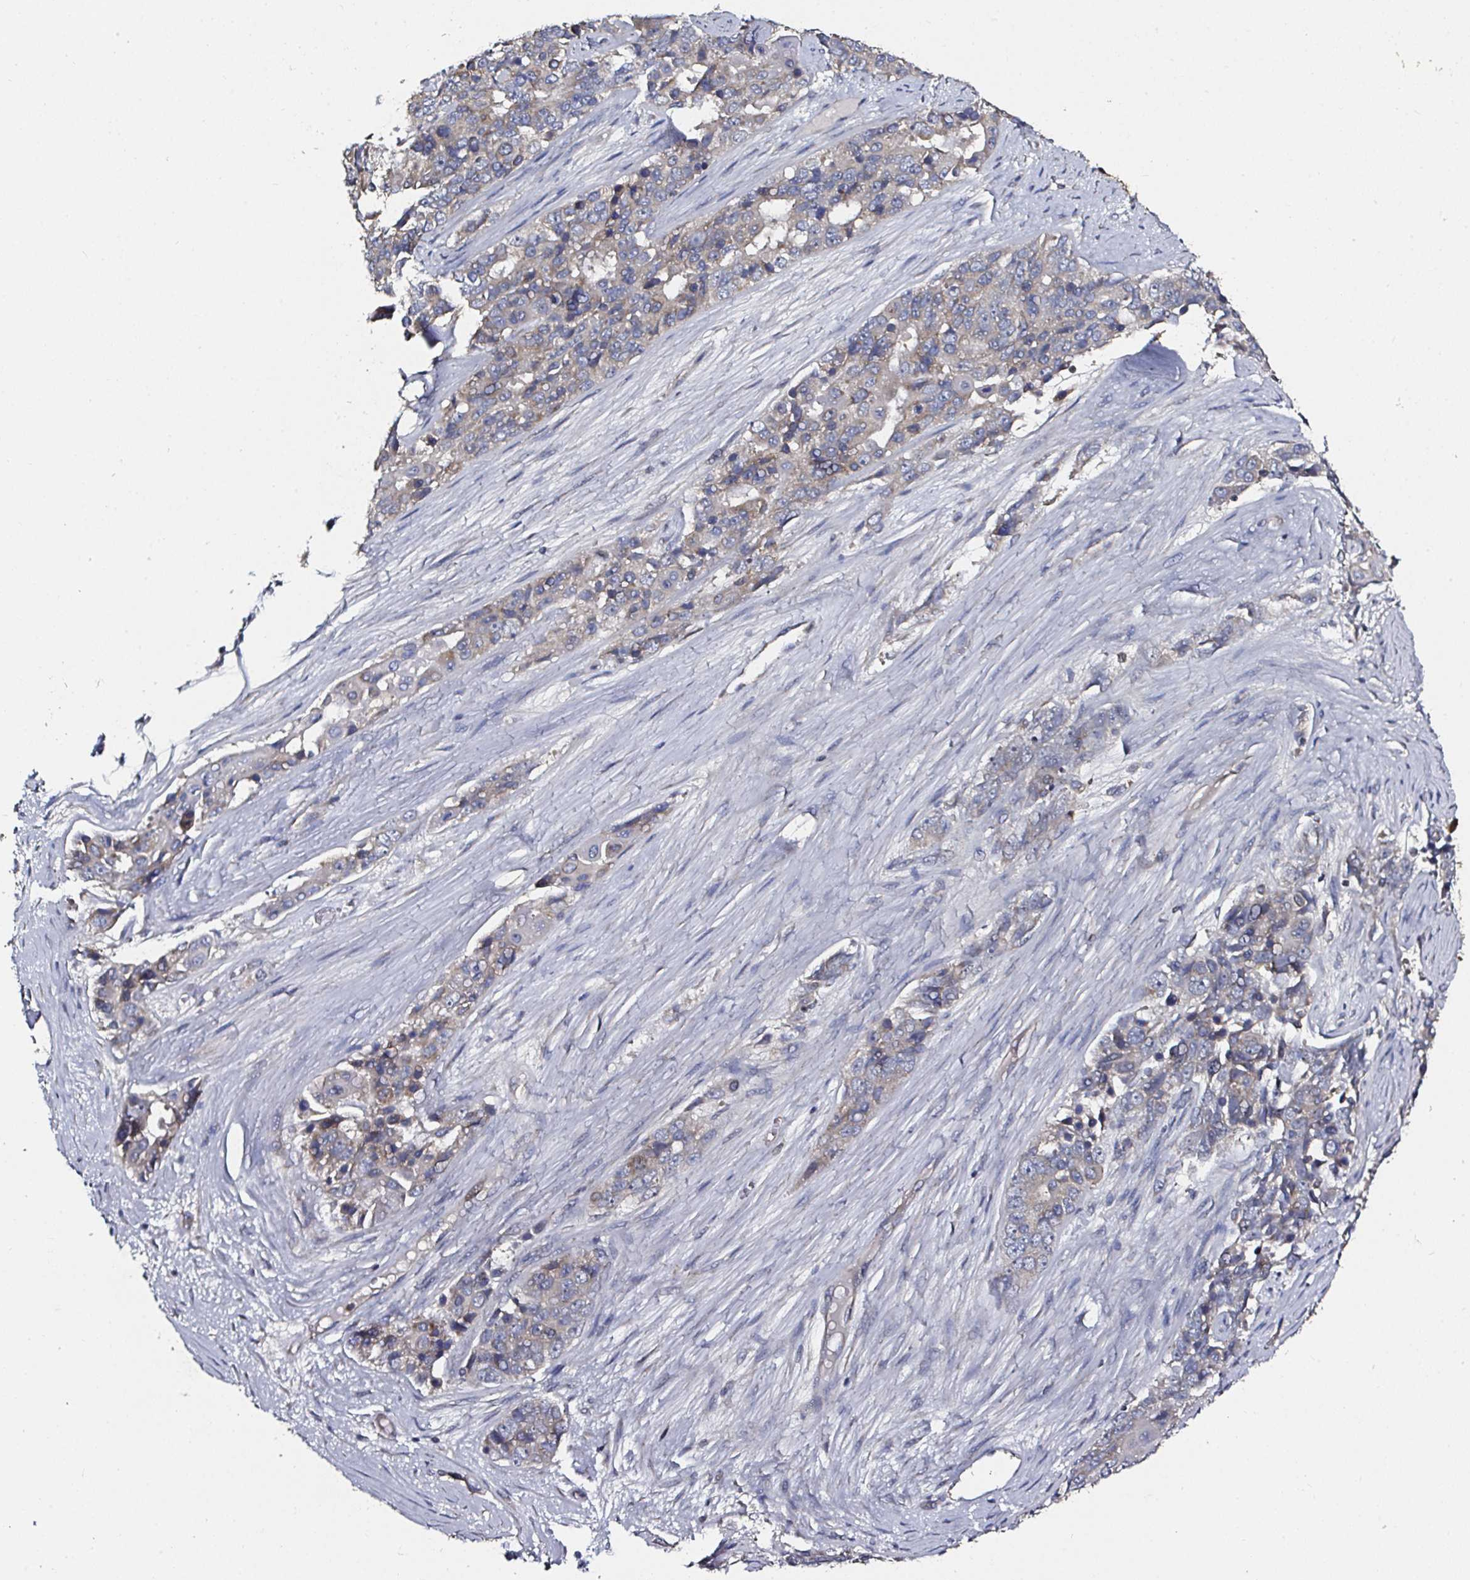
{"staining": {"intensity": "moderate", "quantity": "25%-75%", "location": "cytoplasmic/membranous,nuclear"}, "tissue": "ovarian cancer", "cell_type": "Tumor cells", "image_type": "cancer", "snomed": [{"axis": "morphology", "description": "Carcinoma, endometroid"}, {"axis": "topography", "description": "Ovary"}], "caption": "Tumor cells display moderate cytoplasmic/membranous and nuclear staining in approximately 25%-75% of cells in ovarian cancer.", "gene": "ATAD3B", "patient": {"sex": "female", "age": 51}}